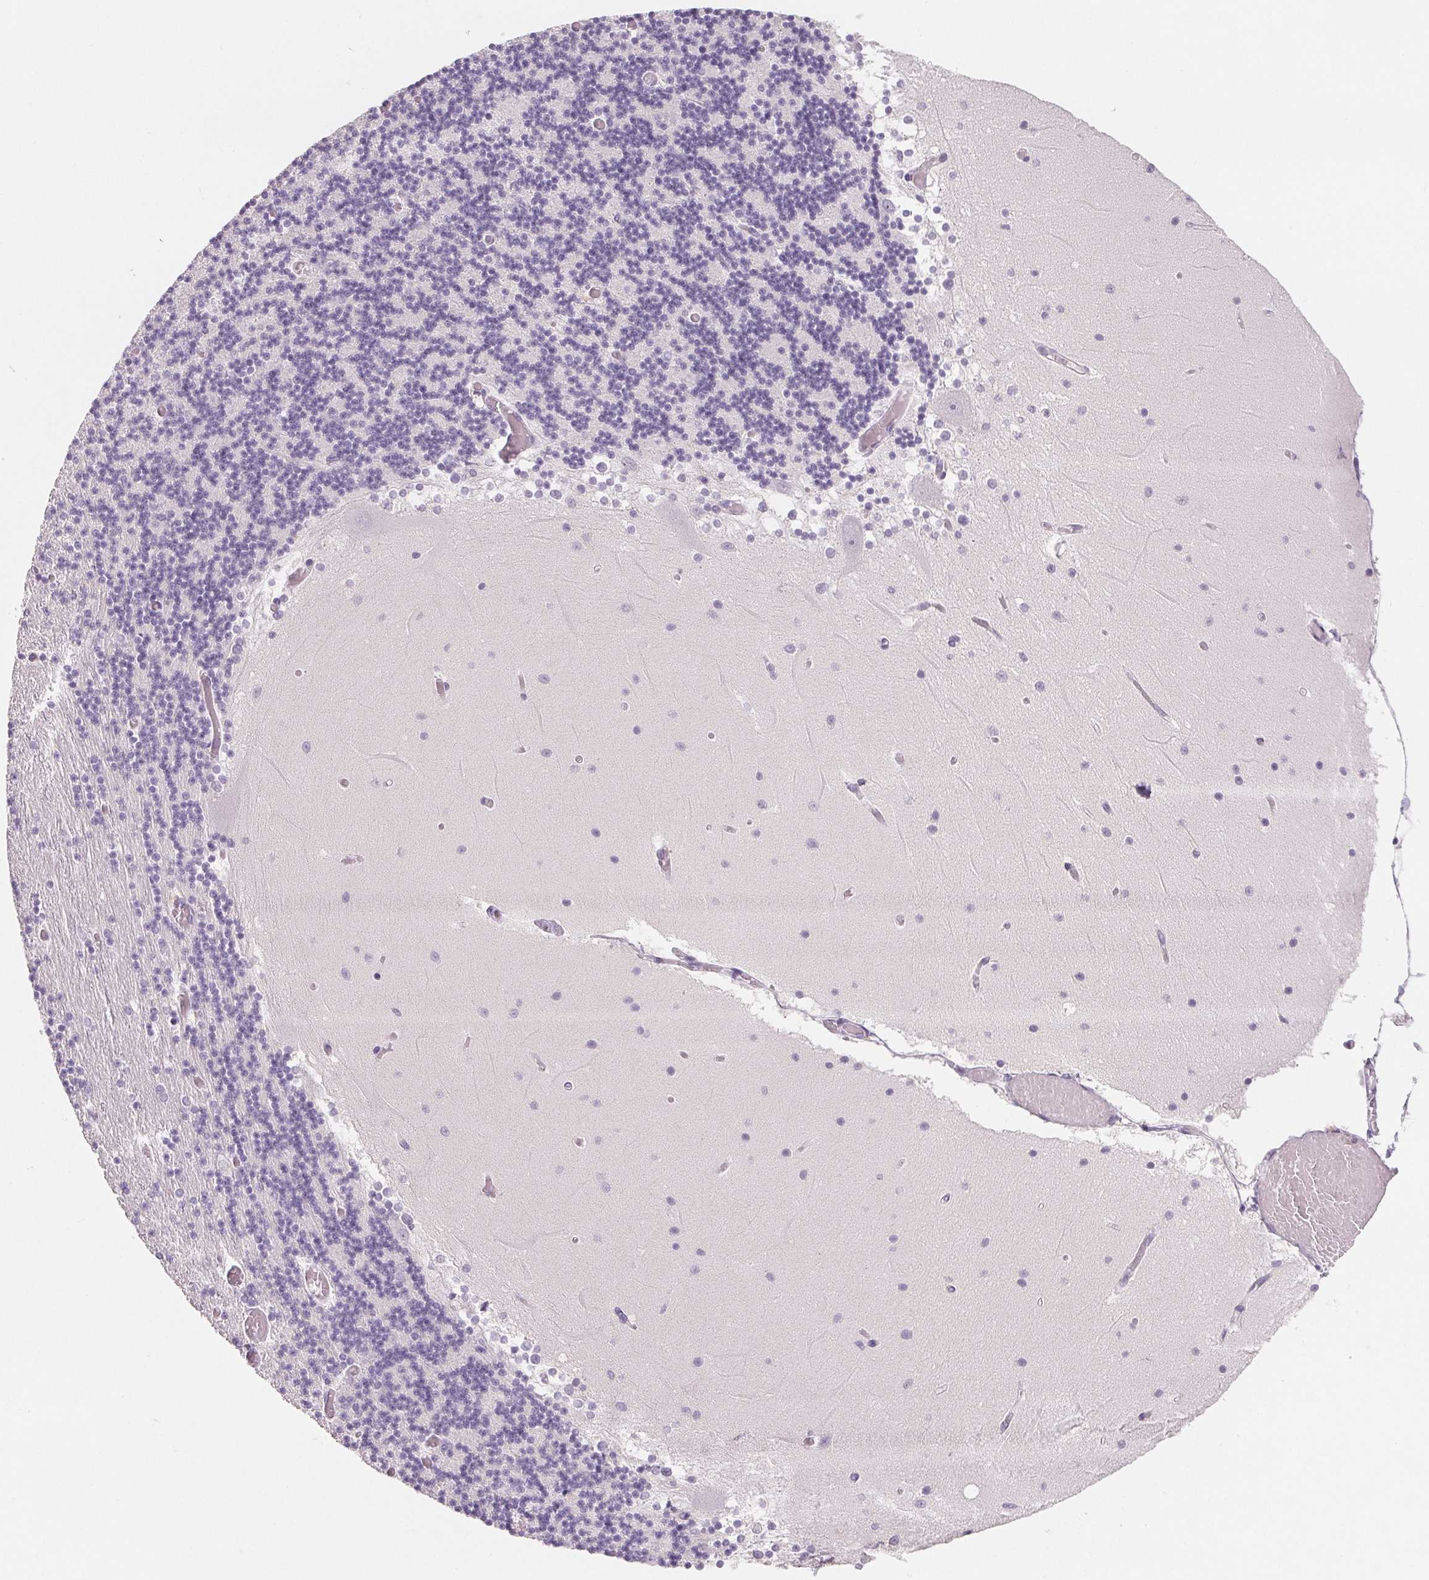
{"staining": {"intensity": "negative", "quantity": "none", "location": "none"}, "tissue": "cerebellum", "cell_type": "Cells in granular layer", "image_type": "normal", "snomed": [{"axis": "morphology", "description": "Normal tissue, NOS"}, {"axis": "topography", "description": "Cerebellum"}], "caption": "A high-resolution image shows immunohistochemistry staining of benign cerebellum, which shows no significant staining in cells in granular layer. Nuclei are stained in blue.", "gene": "CD69", "patient": {"sex": "female", "age": 28}}